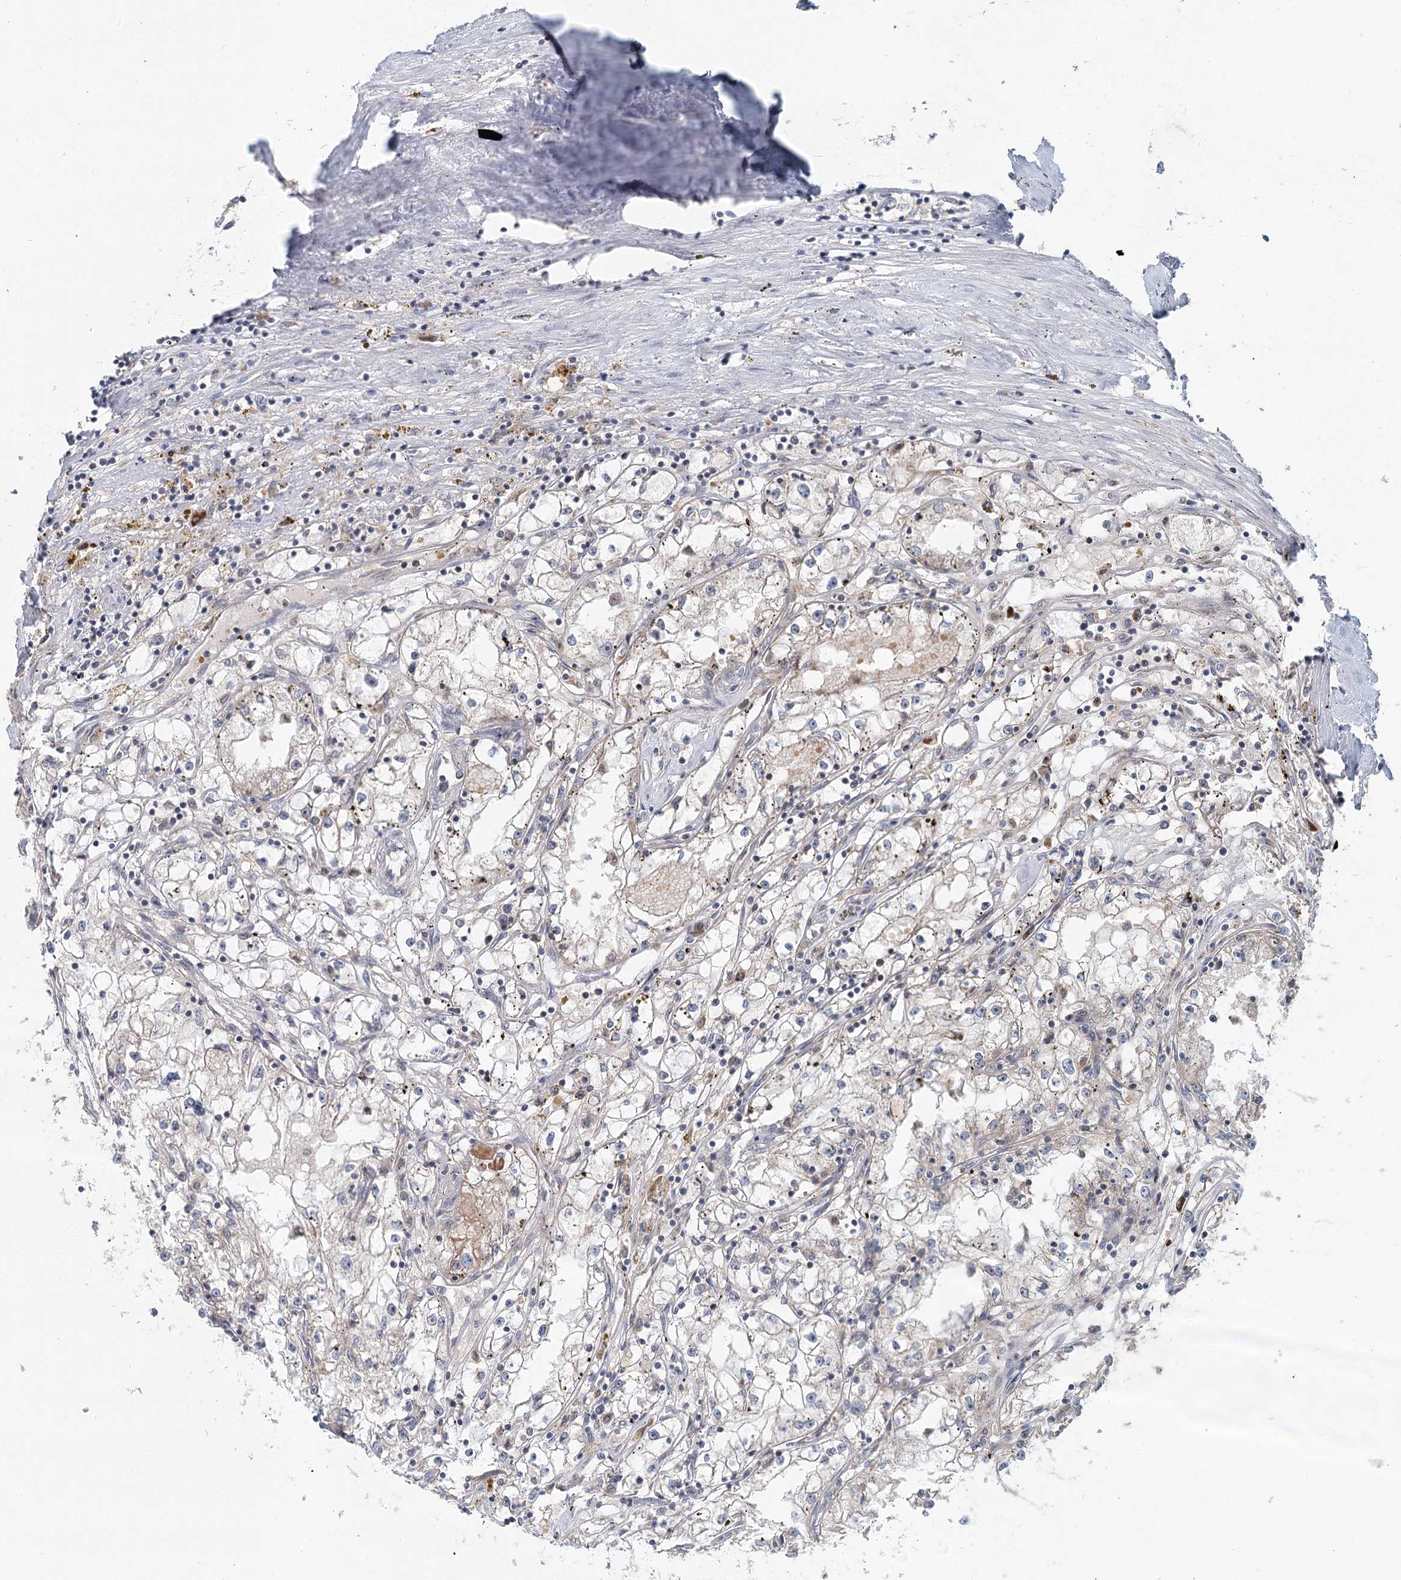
{"staining": {"intensity": "negative", "quantity": "none", "location": "none"}, "tissue": "renal cancer", "cell_type": "Tumor cells", "image_type": "cancer", "snomed": [{"axis": "morphology", "description": "Adenocarcinoma, NOS"}, {"axis": "topography", "description": "Kidney"}], "caption": "Tumor cells are negative for protein expression in human adenocarcinoma (renal).", "gene": "ADK", "patient": {"sex": "male", "age": 56}}